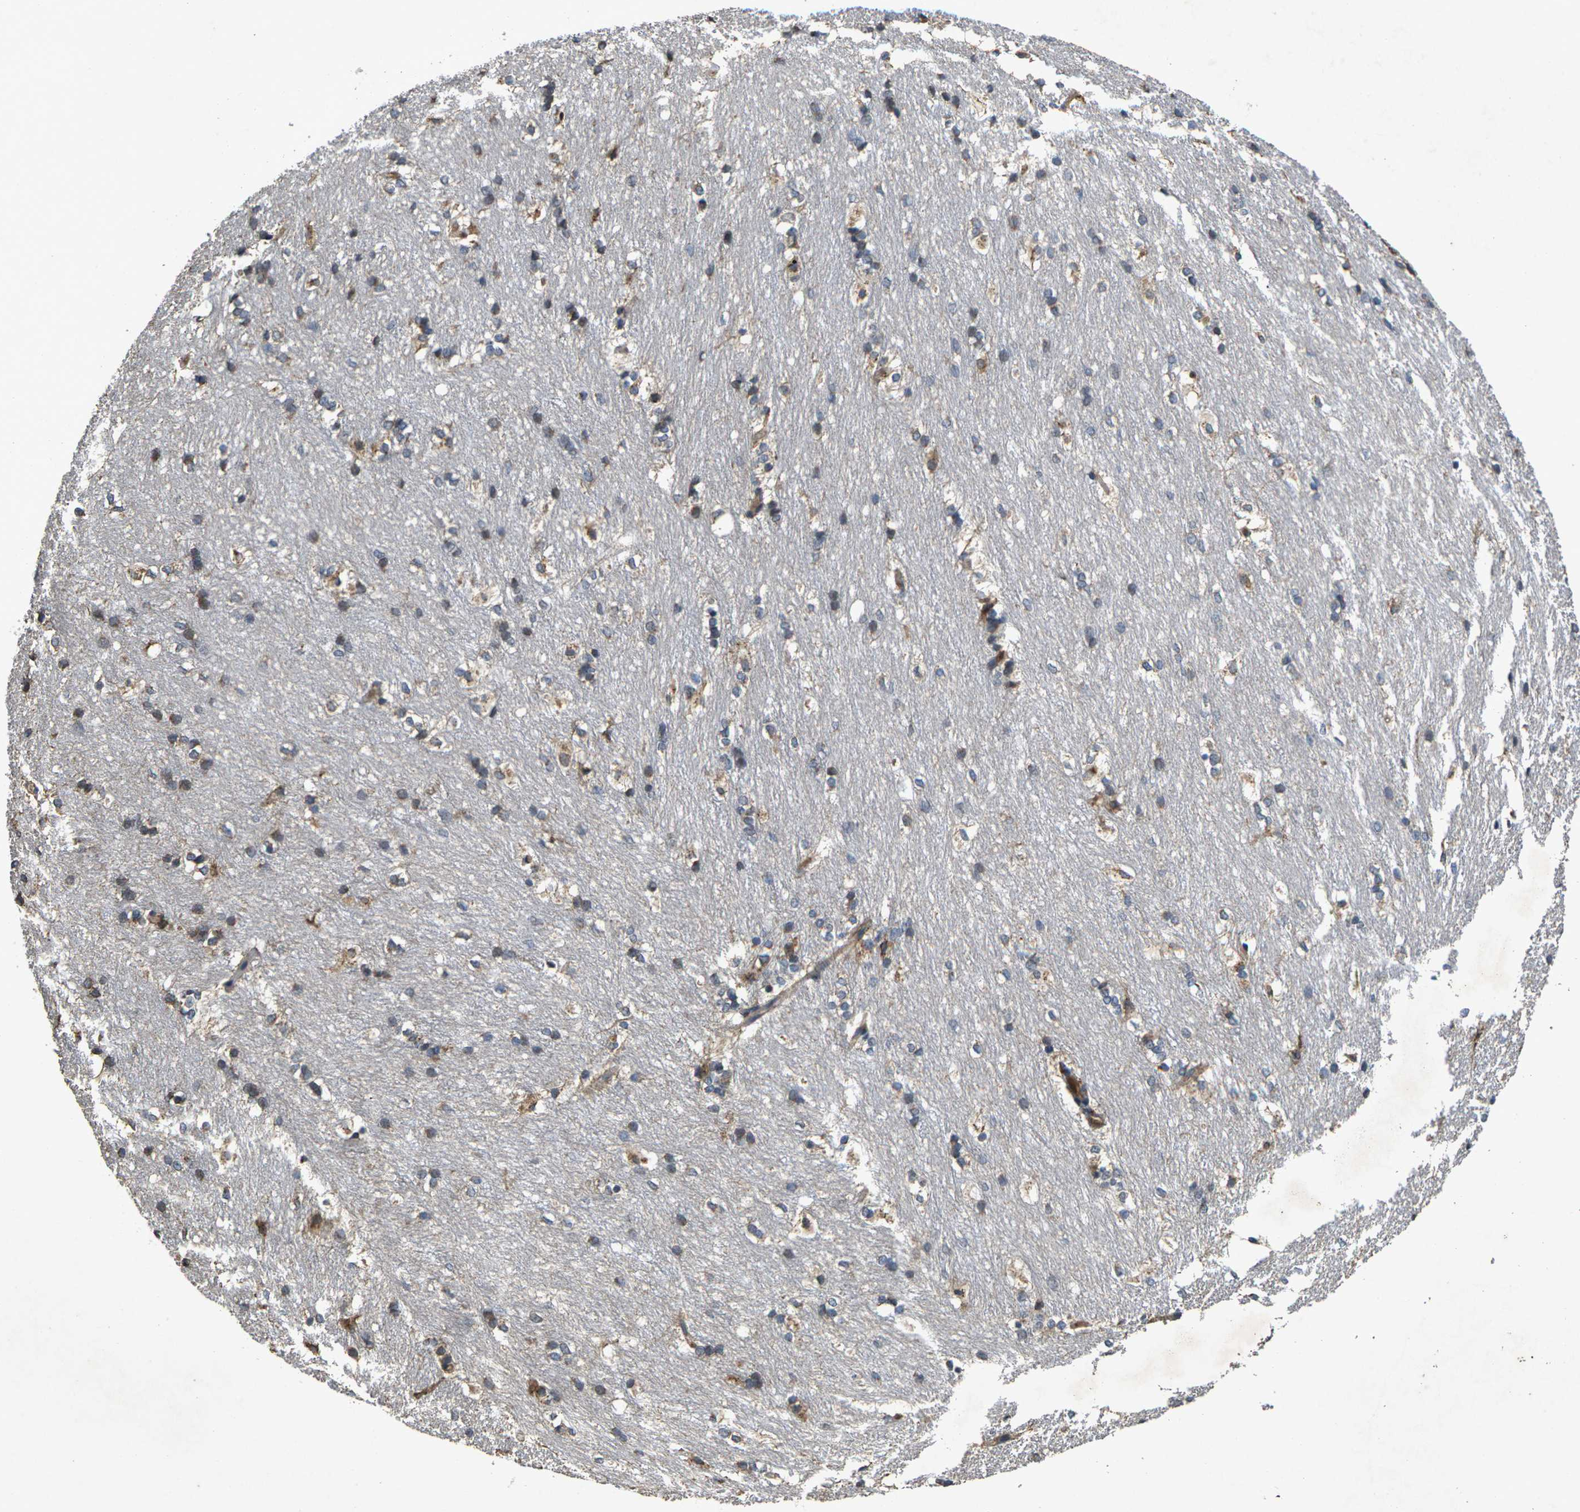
{"staining": {"intensity": "weak", "quantity": "25%-75%", "location": "cytoplasmic/membranous"}, "tissue": "caudate", "cell_type": "Glial cells", "image_type": "normal", "snomed": [{"axis": "morphology", "description": "Normal tissue, NOS"}, {"axis": "topography", "description": "Lateral ventricle wall"}], "caption": "Caudate was stained to show a protein in brown. There is low levels of weak cytoplasmic/membranous positivity in approximately 25%-75% of glial cells. (Stains: DAB in brown, nuclei in blue, Microscopy: brightfield microscopy at high magnification).", "gene": "B4GAT1", "patient": {"sex": "female", "age": 19}}